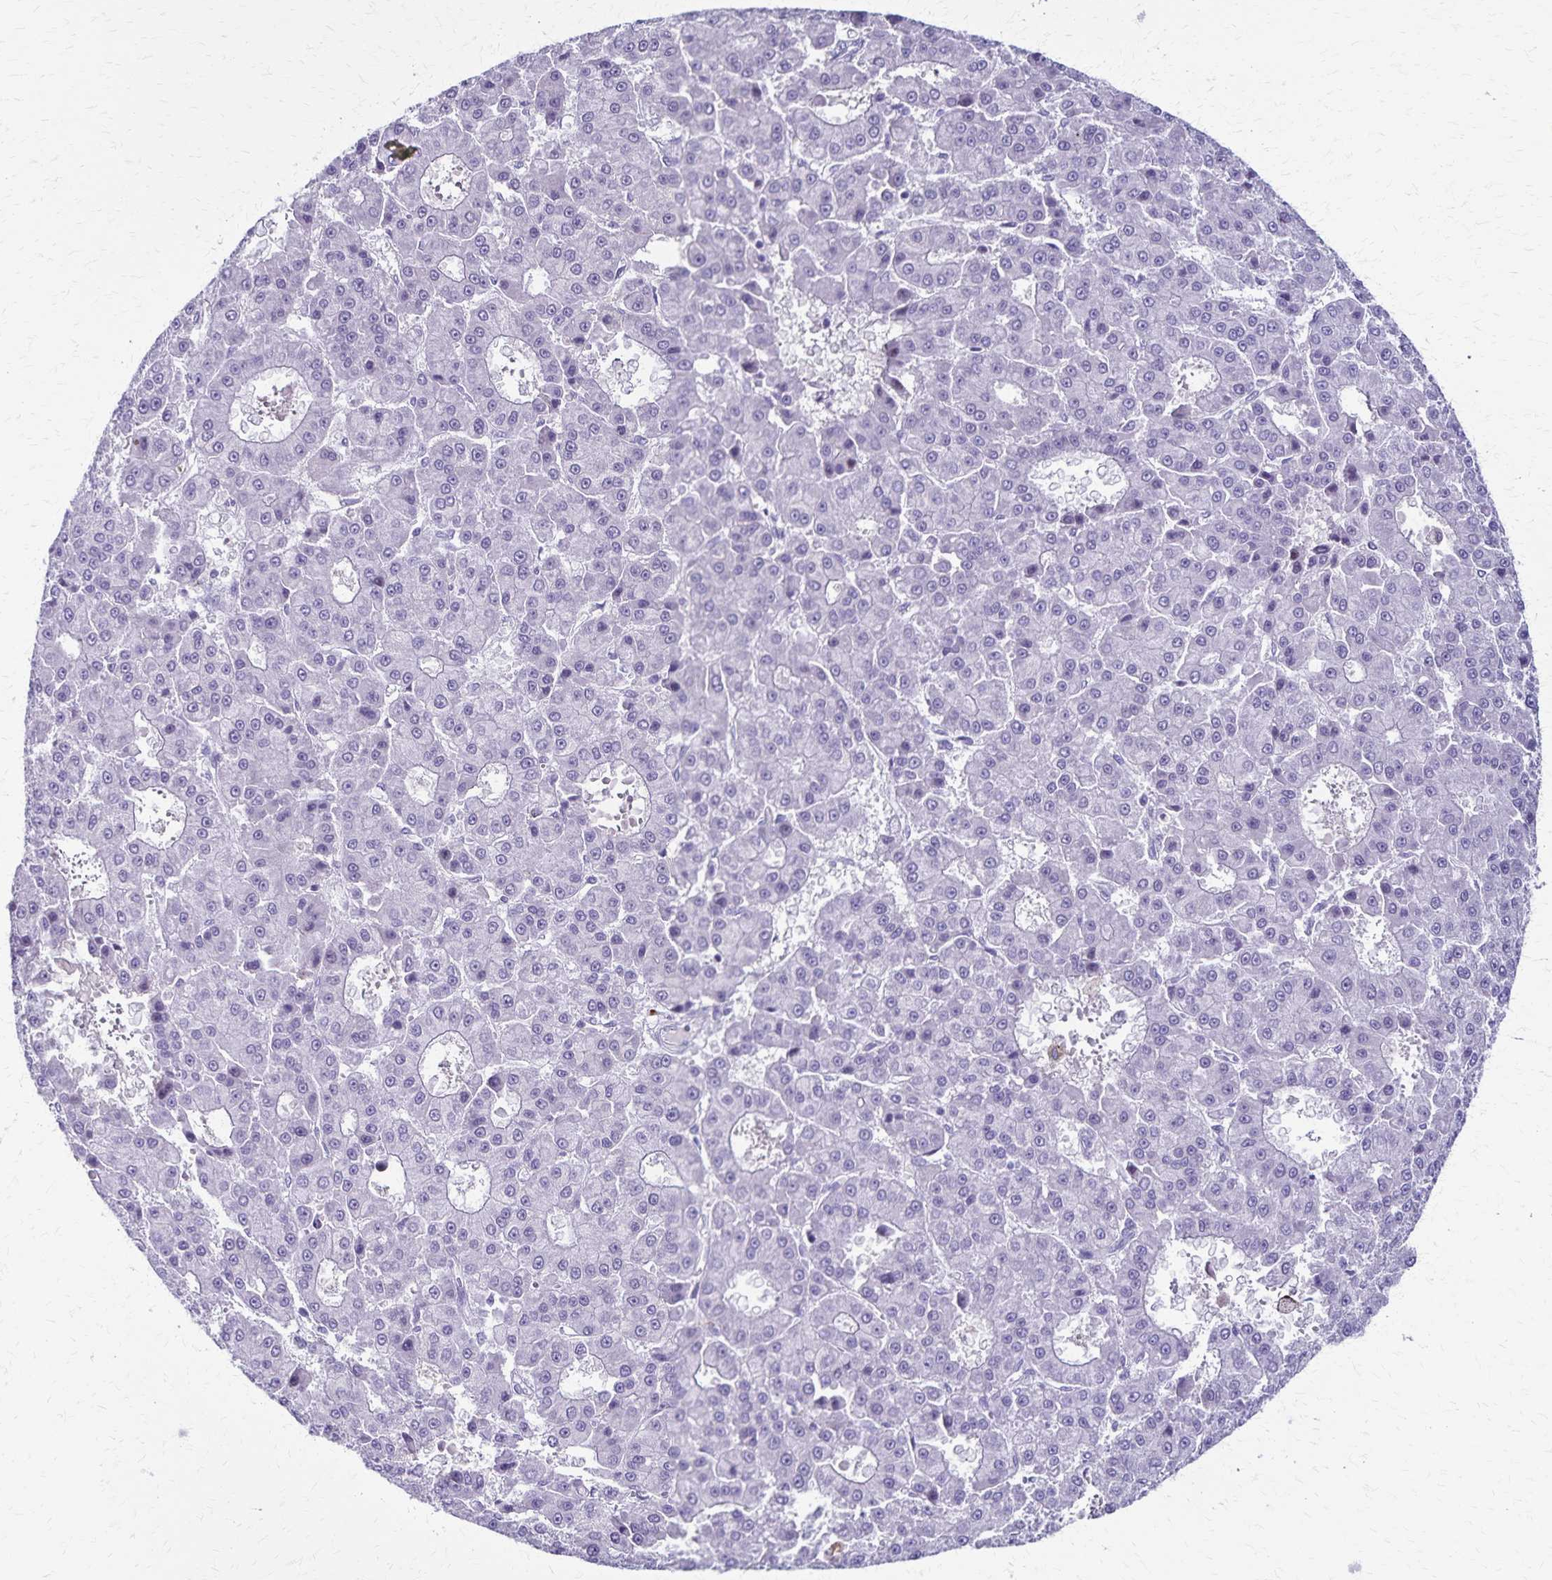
{"staining": {"intensity": "negative", "quantity": "none", "location": "none"}, "tissue": "liver cancer", "cell_type": "Tumor cells", "image_type": "cancer", "snomed": [{"axis": "morphology", "description": "Carcinoma, Hepatocellular, NOS"}, {"axis": "topography", "description": "Liver"}], "caption": "Tumor cells are negative for brown protein staining in liver cancer (hepatocellular carcinoma). (DAB IHC, high magnification).", "gene": "TMEM60", "patient": {"sex": "male", "age": 70}}